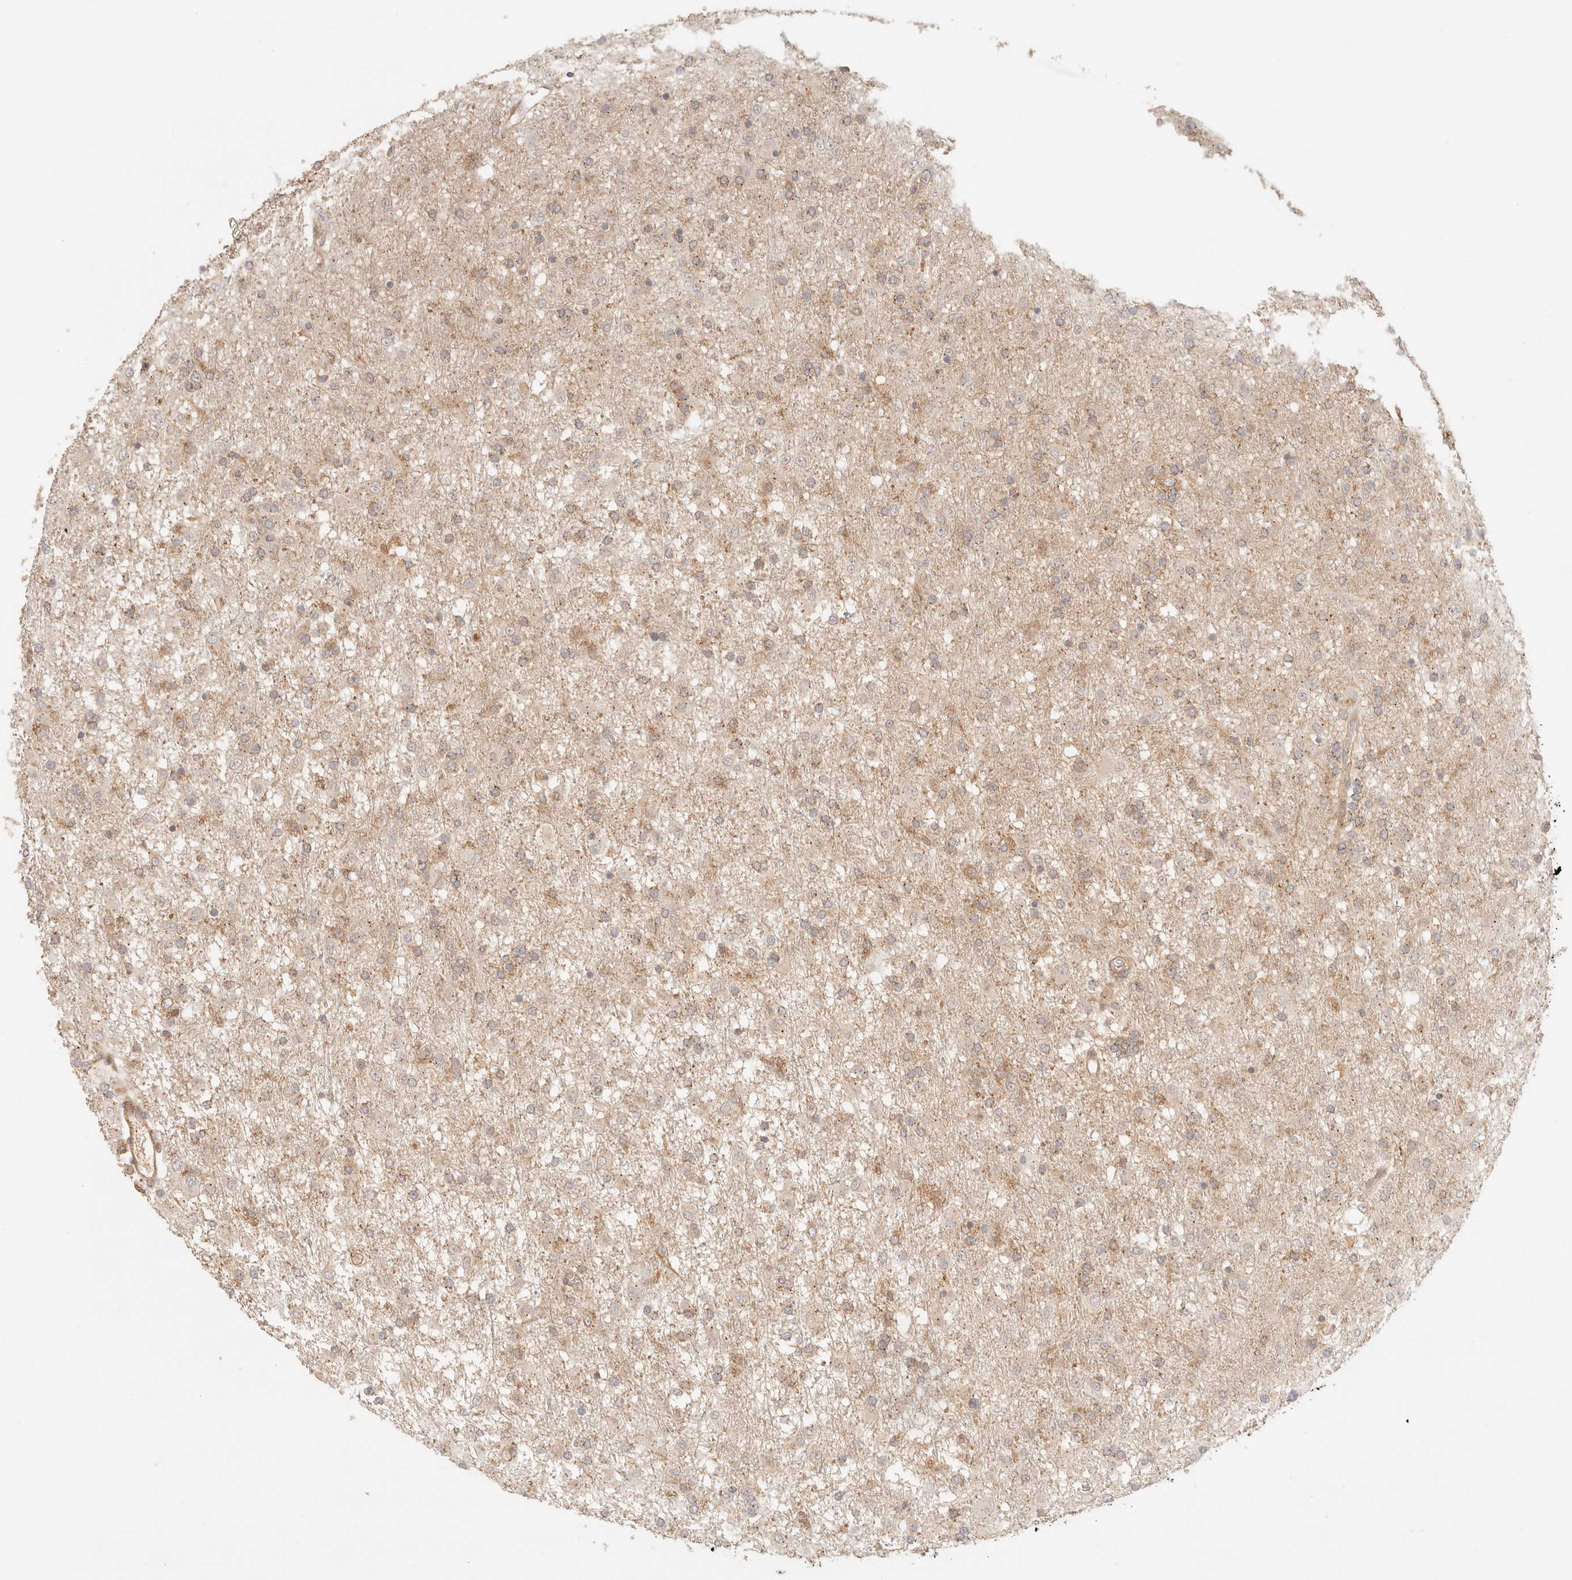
{"staining": {"intensity": "moderate", "quantity": "25%-75%", "location": "cytoplasmic/membranous"}, "tissue": "glioma", "cell_type": "Tumor cells", "image_type": "cancer", "snomed": [{"axis": "morphology", "description": "Glioma, malignant, Low grade"}, {"axis": "topography", "description": "Brain"}], "caption": "Human malignant glioma (low-grade) stained with a protein marker reveals moderate staining in tumor cells.", "gene": "IL1R2", "patient": {"sex": "male", "age": 65}}